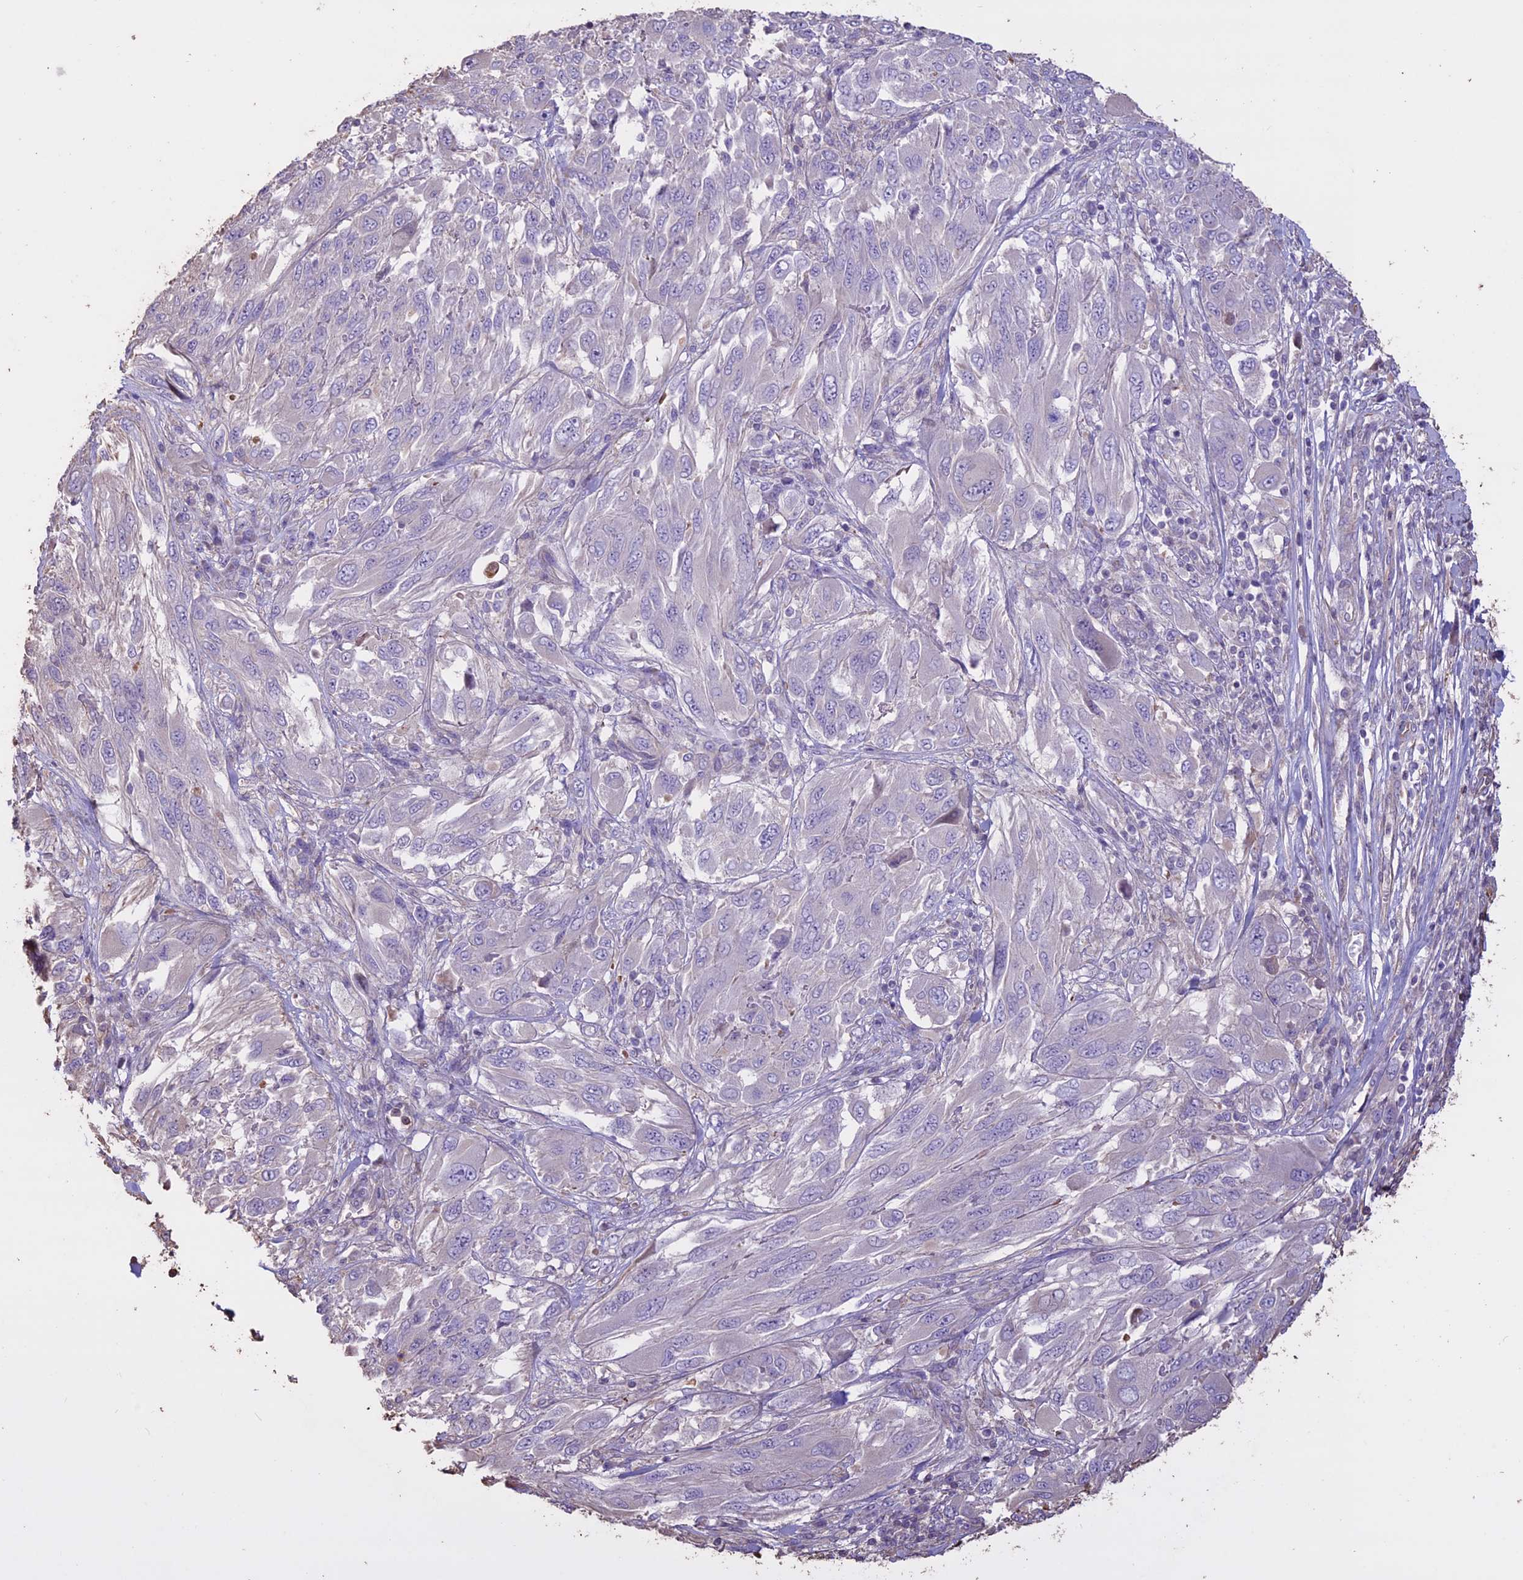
{"staining": {"intensity": "negative", "quantity": "none", "location": "none"}, "tissue": "melanoma", "cell_type": "Tumor cells", "image_type": "cancer", "snomed": [{"axis": "morphology", "description": "Malignant melanoma, NOS"}, {"axis": "topography", "description": "Skin"}], "caption": "Immunohistochemistry photomicrograph of melanoma stained for a protein (brown), which demonstrates no positivity in tumor cells.", "gene": "CCDC148", "patient": {"sex": "female", "age": 91}}